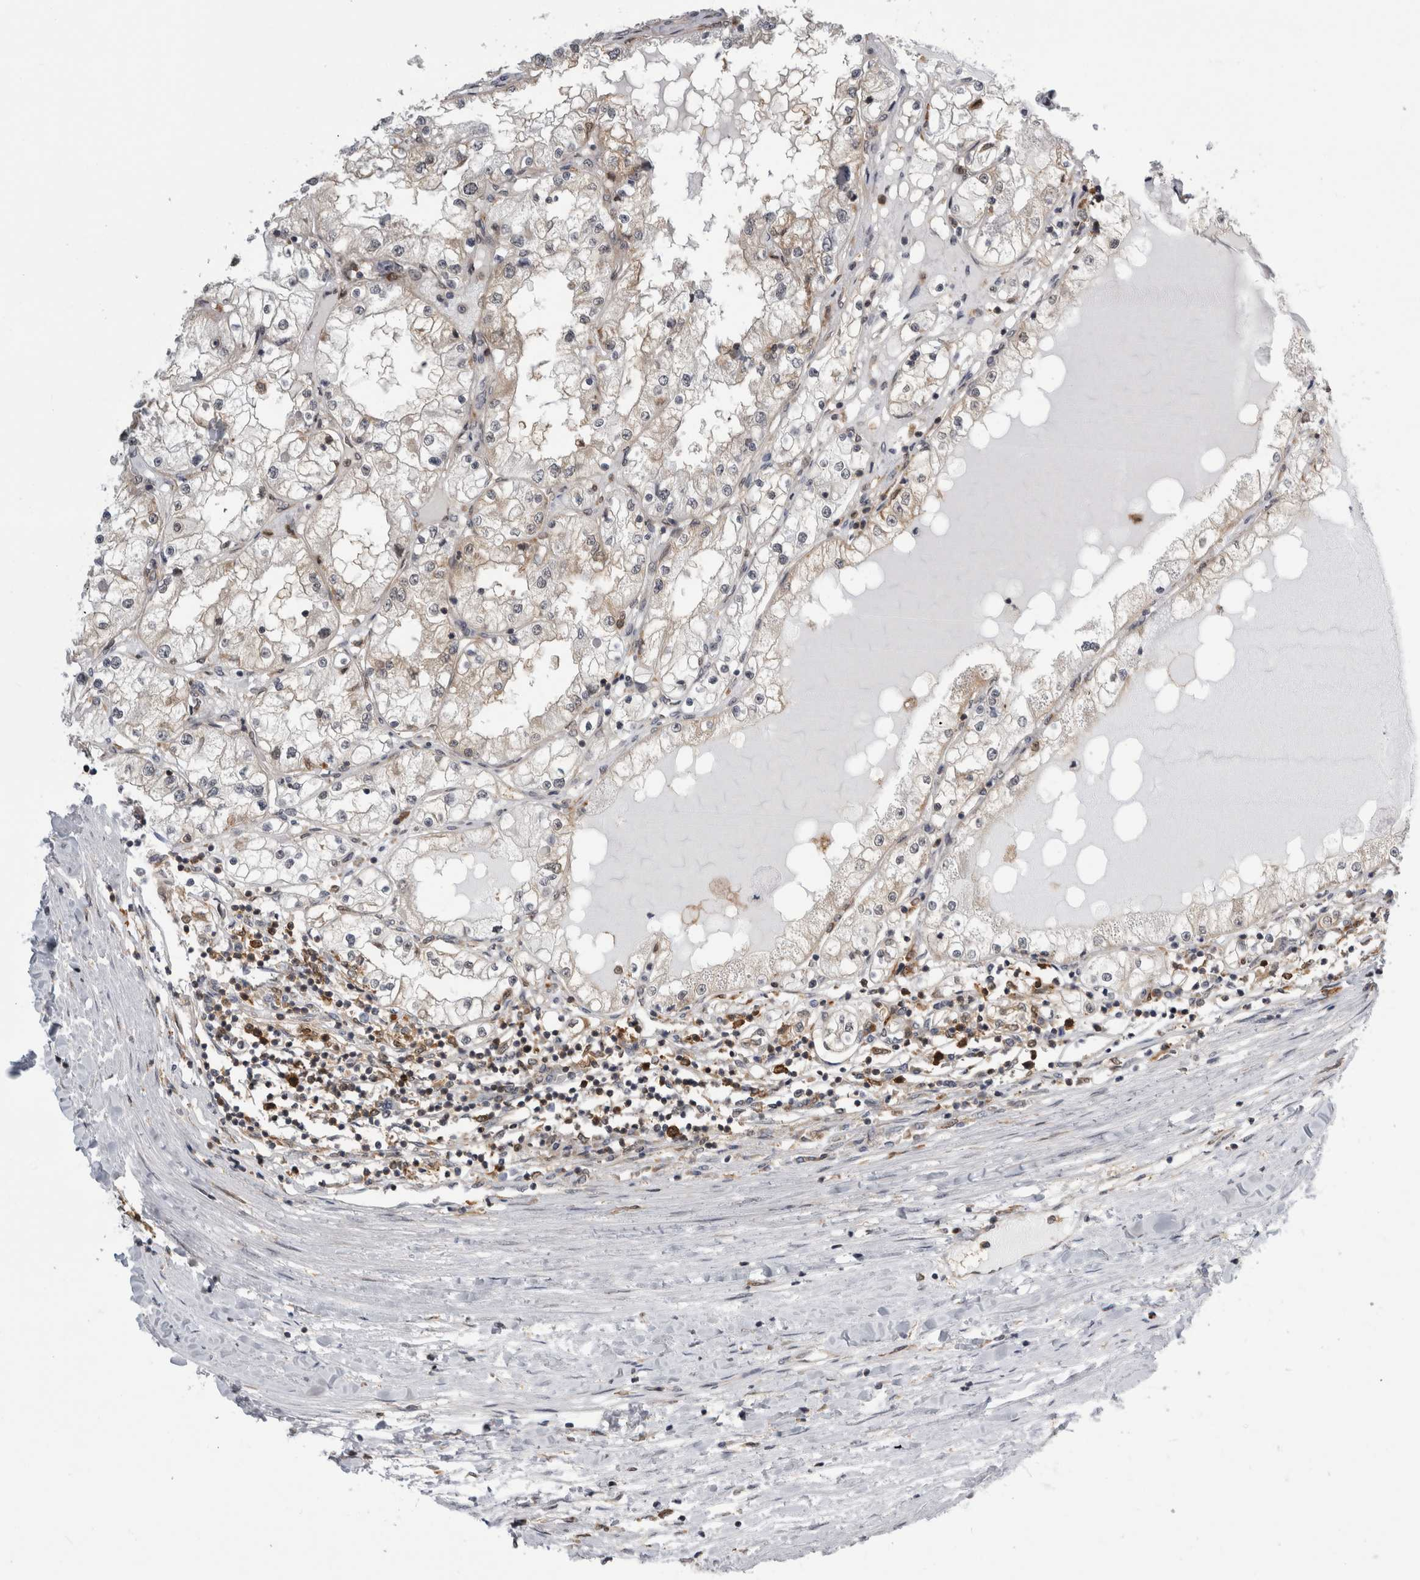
{"staining": {"intensity": "negative", "quantity": "none", "location": "none"}, "tissue": "renal cancer", "cell_type": "Tumor cells", "image_type": "cancer", "snomed": [{"axis": "morphology", "description": "Adenocarcinoma, NOS"}, {"axis": "topography", "description": "Kidney"}], "caption": "Immunohistochemistry (IHC) histopathology image of neoplastic tissue: human adenocarcinoma (renal) stained with DAB (3,3'-diaminobenzidine) demonstrates no significant protein staining in tumor cells.", "gene": "CACYBP", "patient": {"sex": "male", "age": 68}}